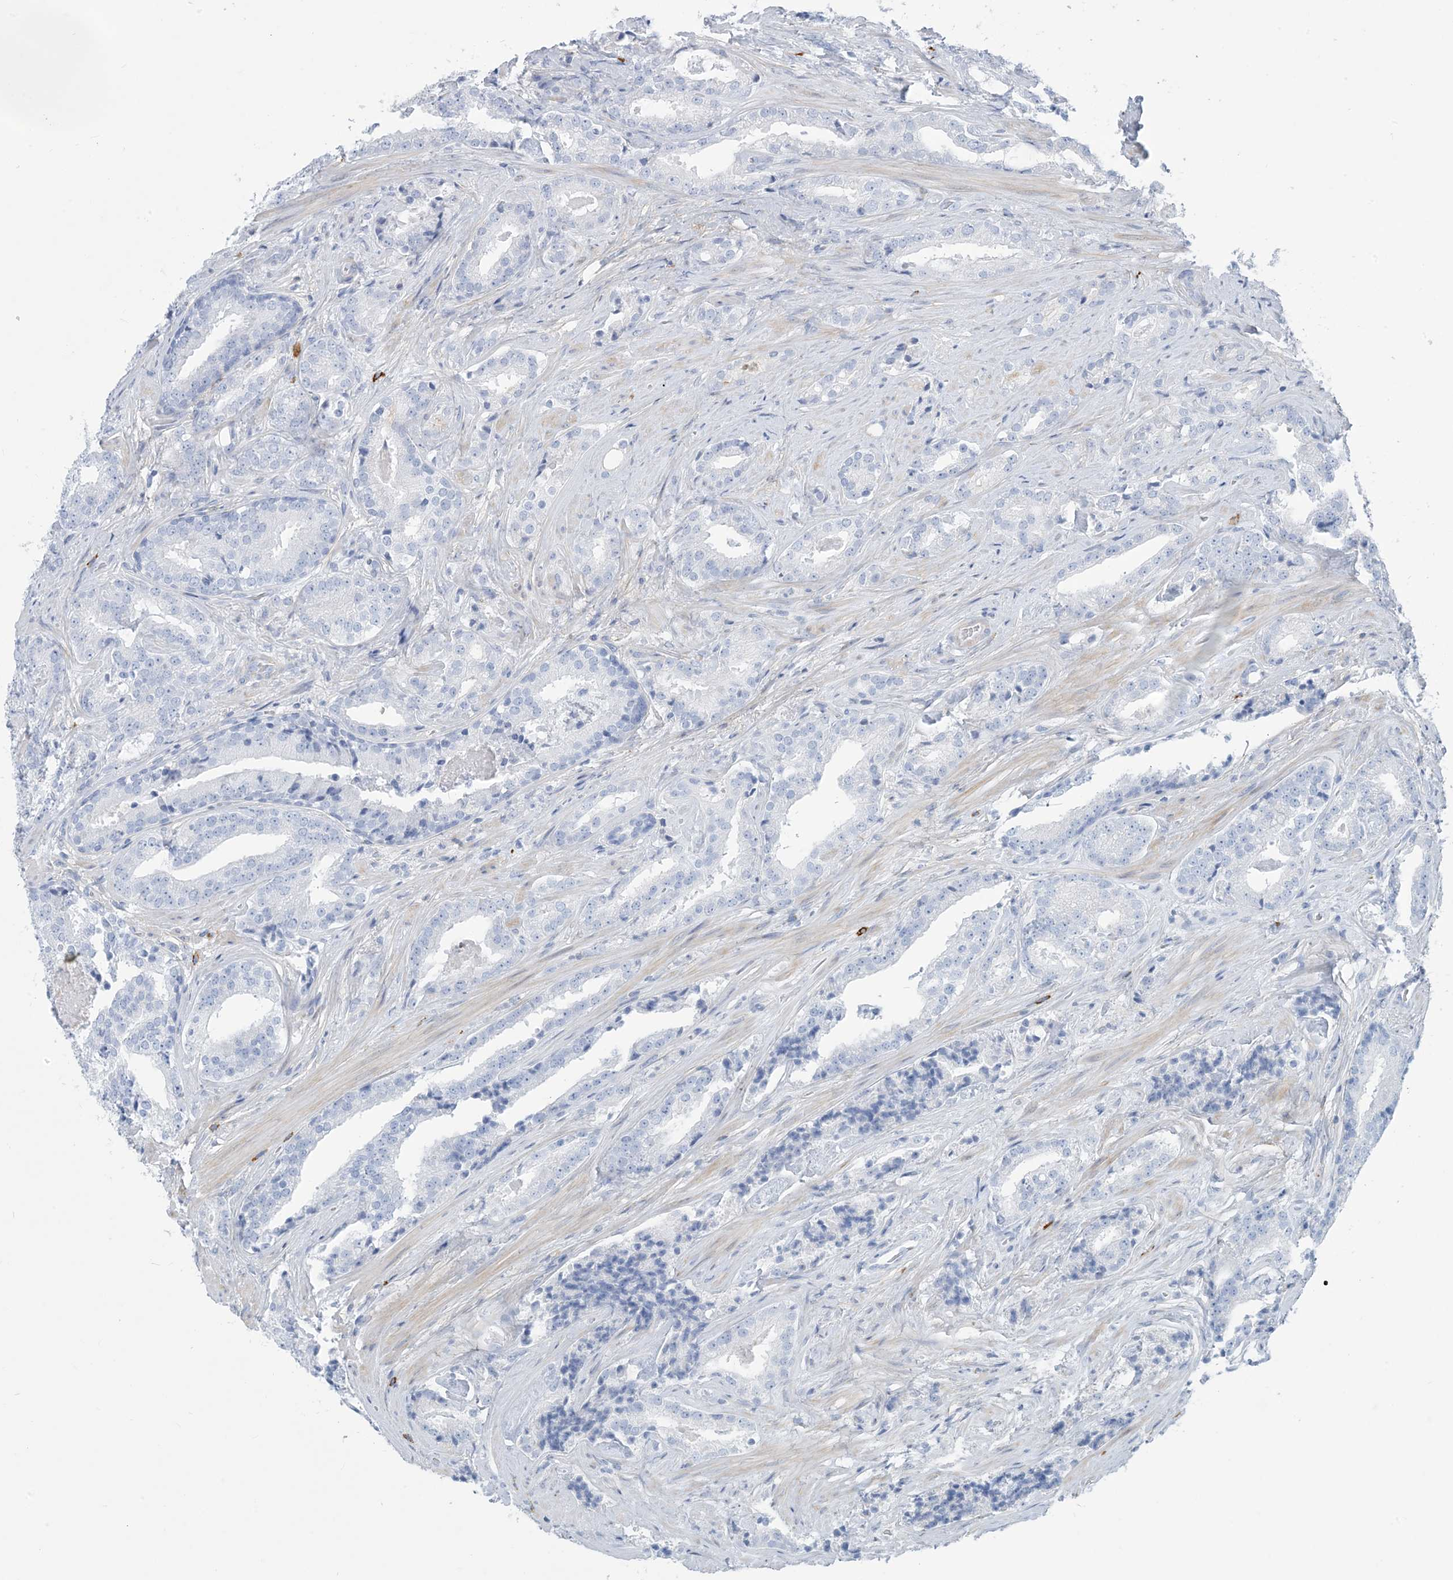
{"staining": {"intensity": "negative", "quantity": "none", "location": "none"}, "tissue": "prostate cancer", "cell_type": "Tumor cells", "image_type": "cancer", "snomed": [{"axis": "morphology", "description": "Adenocarcinoma, Low grade"}, {"axis": "topography", "description": "Prostate"}], "caption": "Immunohistochemistry of prostate cancer (low-grade adenocarcinoma) displays no expression in tumor cells.", "gene": "MOXD1", "patient": {"sex": "male", "age": 67}}